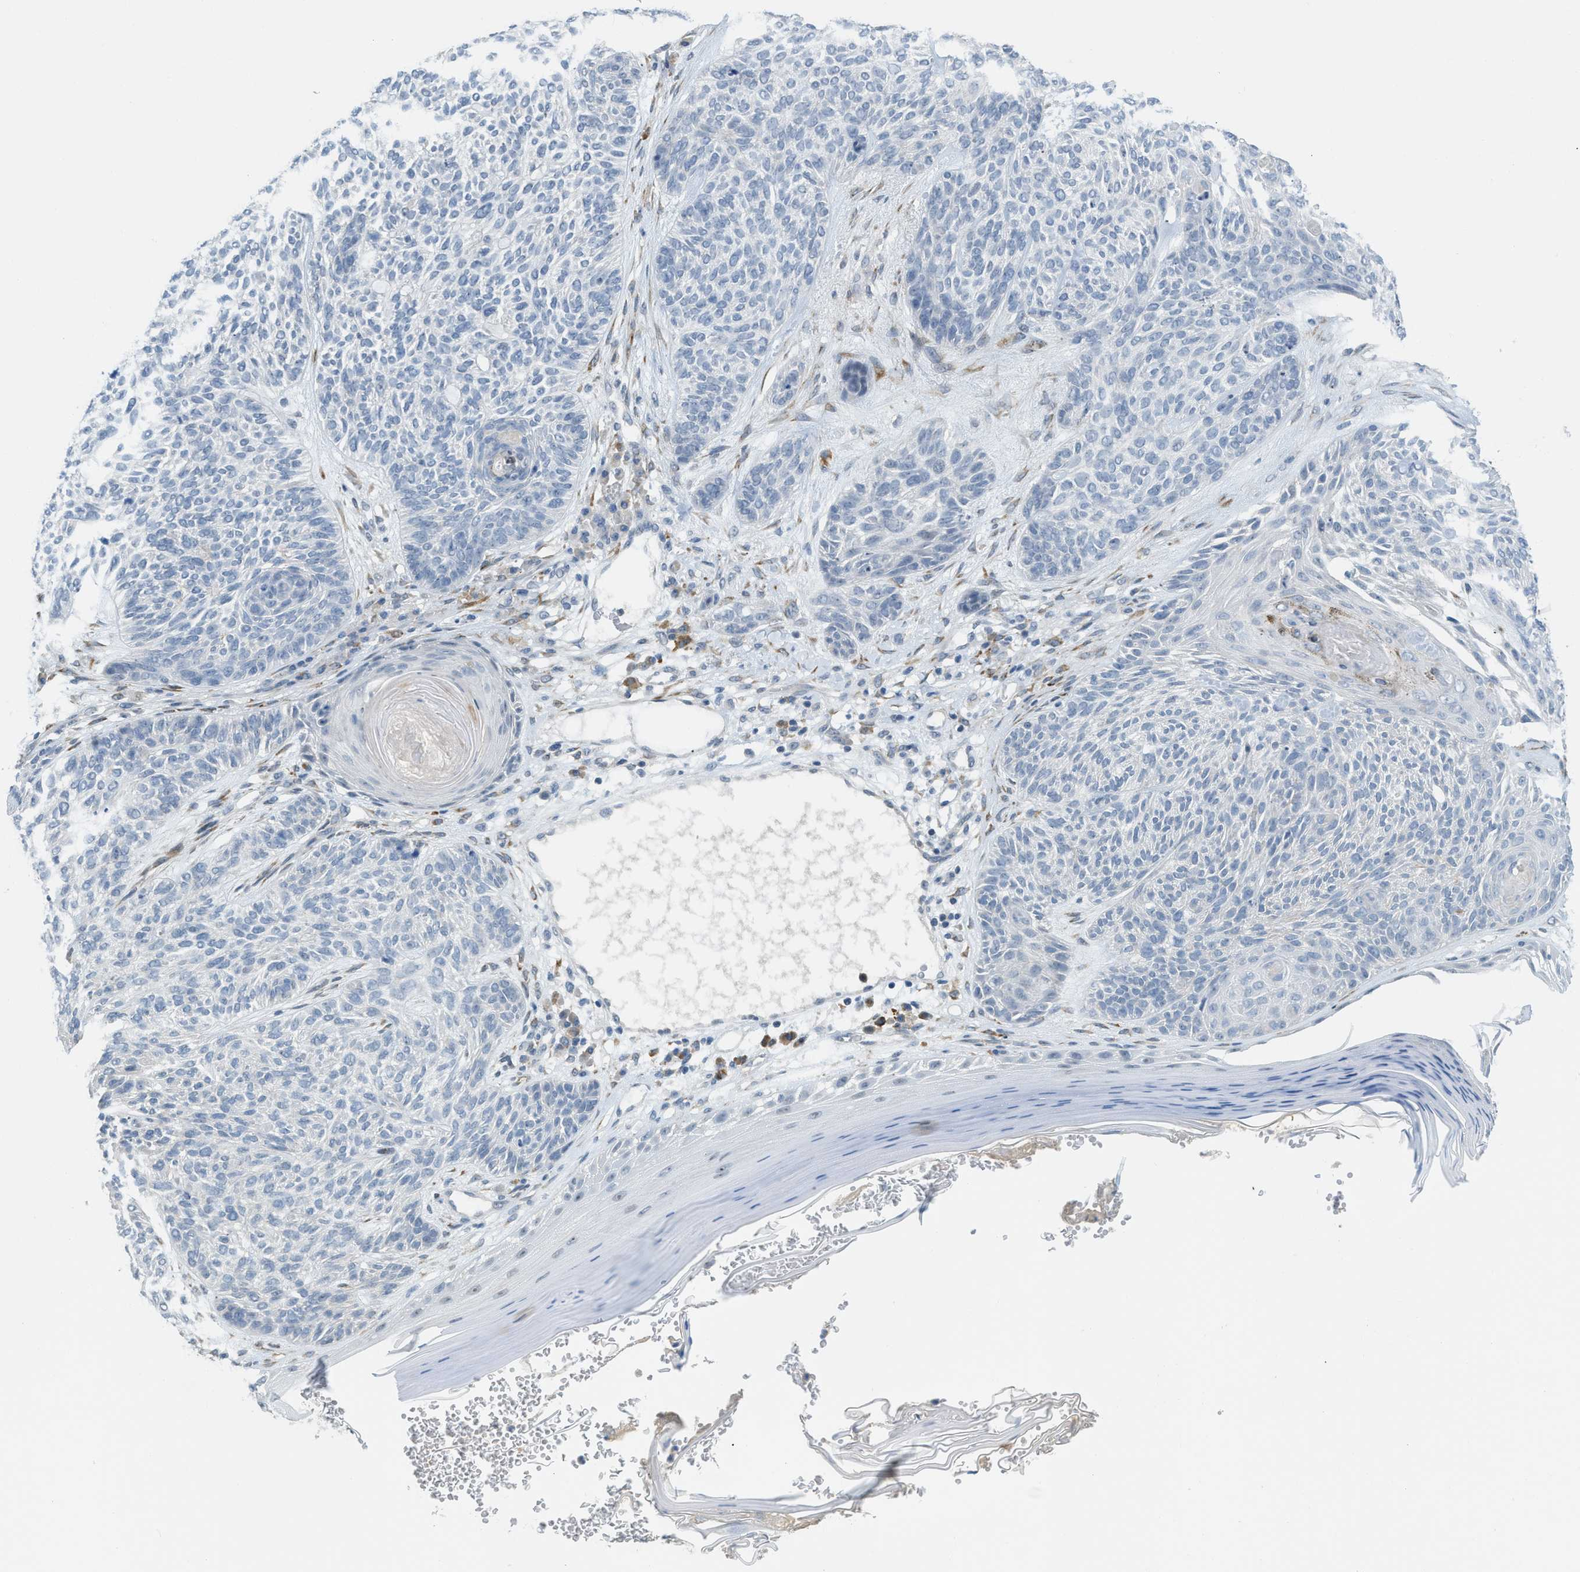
{"staining": {"intensity": "negative", "quantity": "none", "location": "none"}, "tissue": "skin cancer", "cell_type": "Tumor cells", "image_type": "cancer", "snomed": [{"axis": "morphology", "description": "Basal cell carcinoma"}, {"axis": "topography", "description": "Skin"}], "caption": "Skin cancer (basal cell carcinoma) was stained to show a protein in brown. There is no significant positivity in tumor cells.", "gene": "TMEM154", "patient": {"sex": "male", "age": 55}}